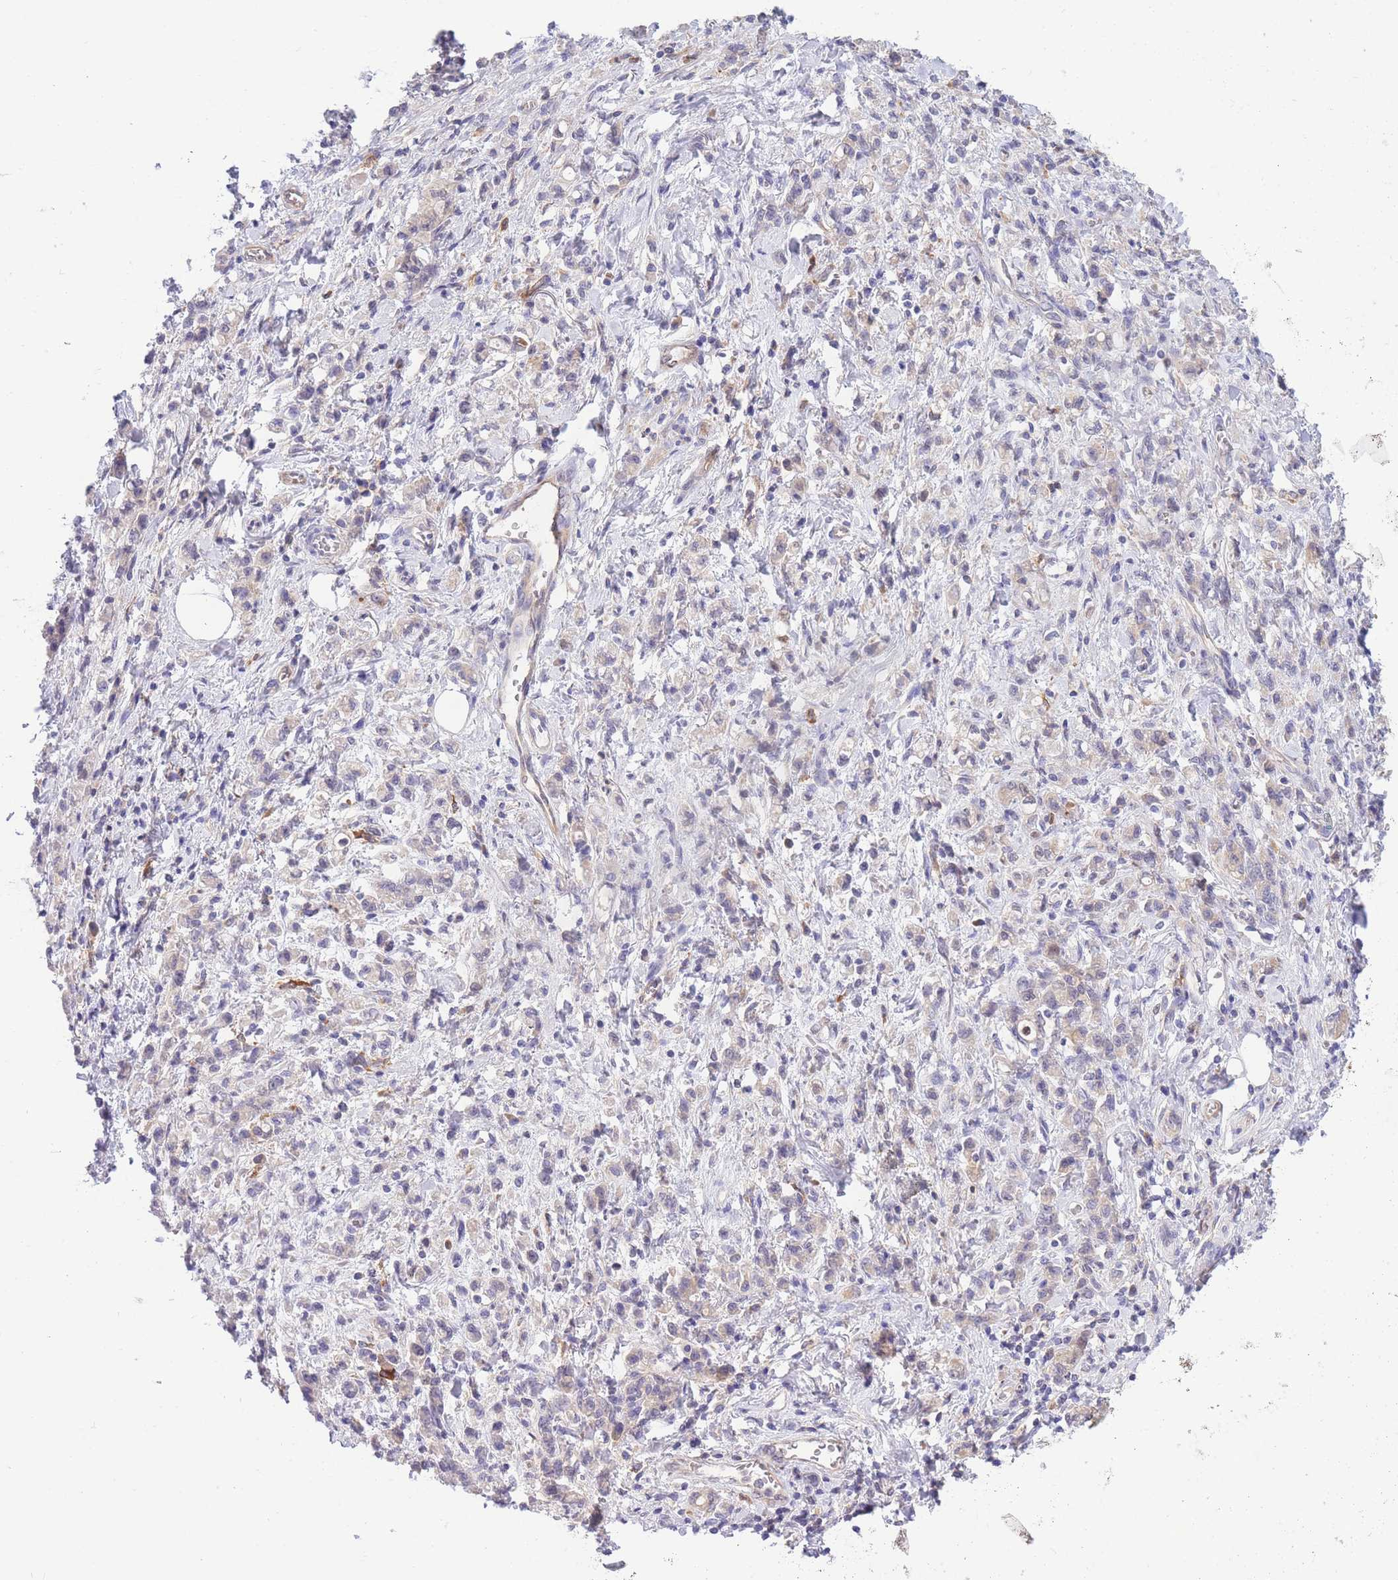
{"staining": {"intensity": "negative", "quantity": "none", "location": "none"}, "tissue": "stomach cancer", "cell_type": "Tumor cells", "image_type": "cancer", "snomed": [{"axis": "morphology", "description": "Adenocarcinoma, NOS"}, {"axis": "topography", "description": "Stomach"}], "caption": "Immunohistochemistry micrograph of neoplastic tissue: human stomach cancer (adenocarcinoma) stained with DAB shows no significant protein expression in tumor cells.", "gene": "NAMPT", "patient": {"sex": "male", "age": 77}}